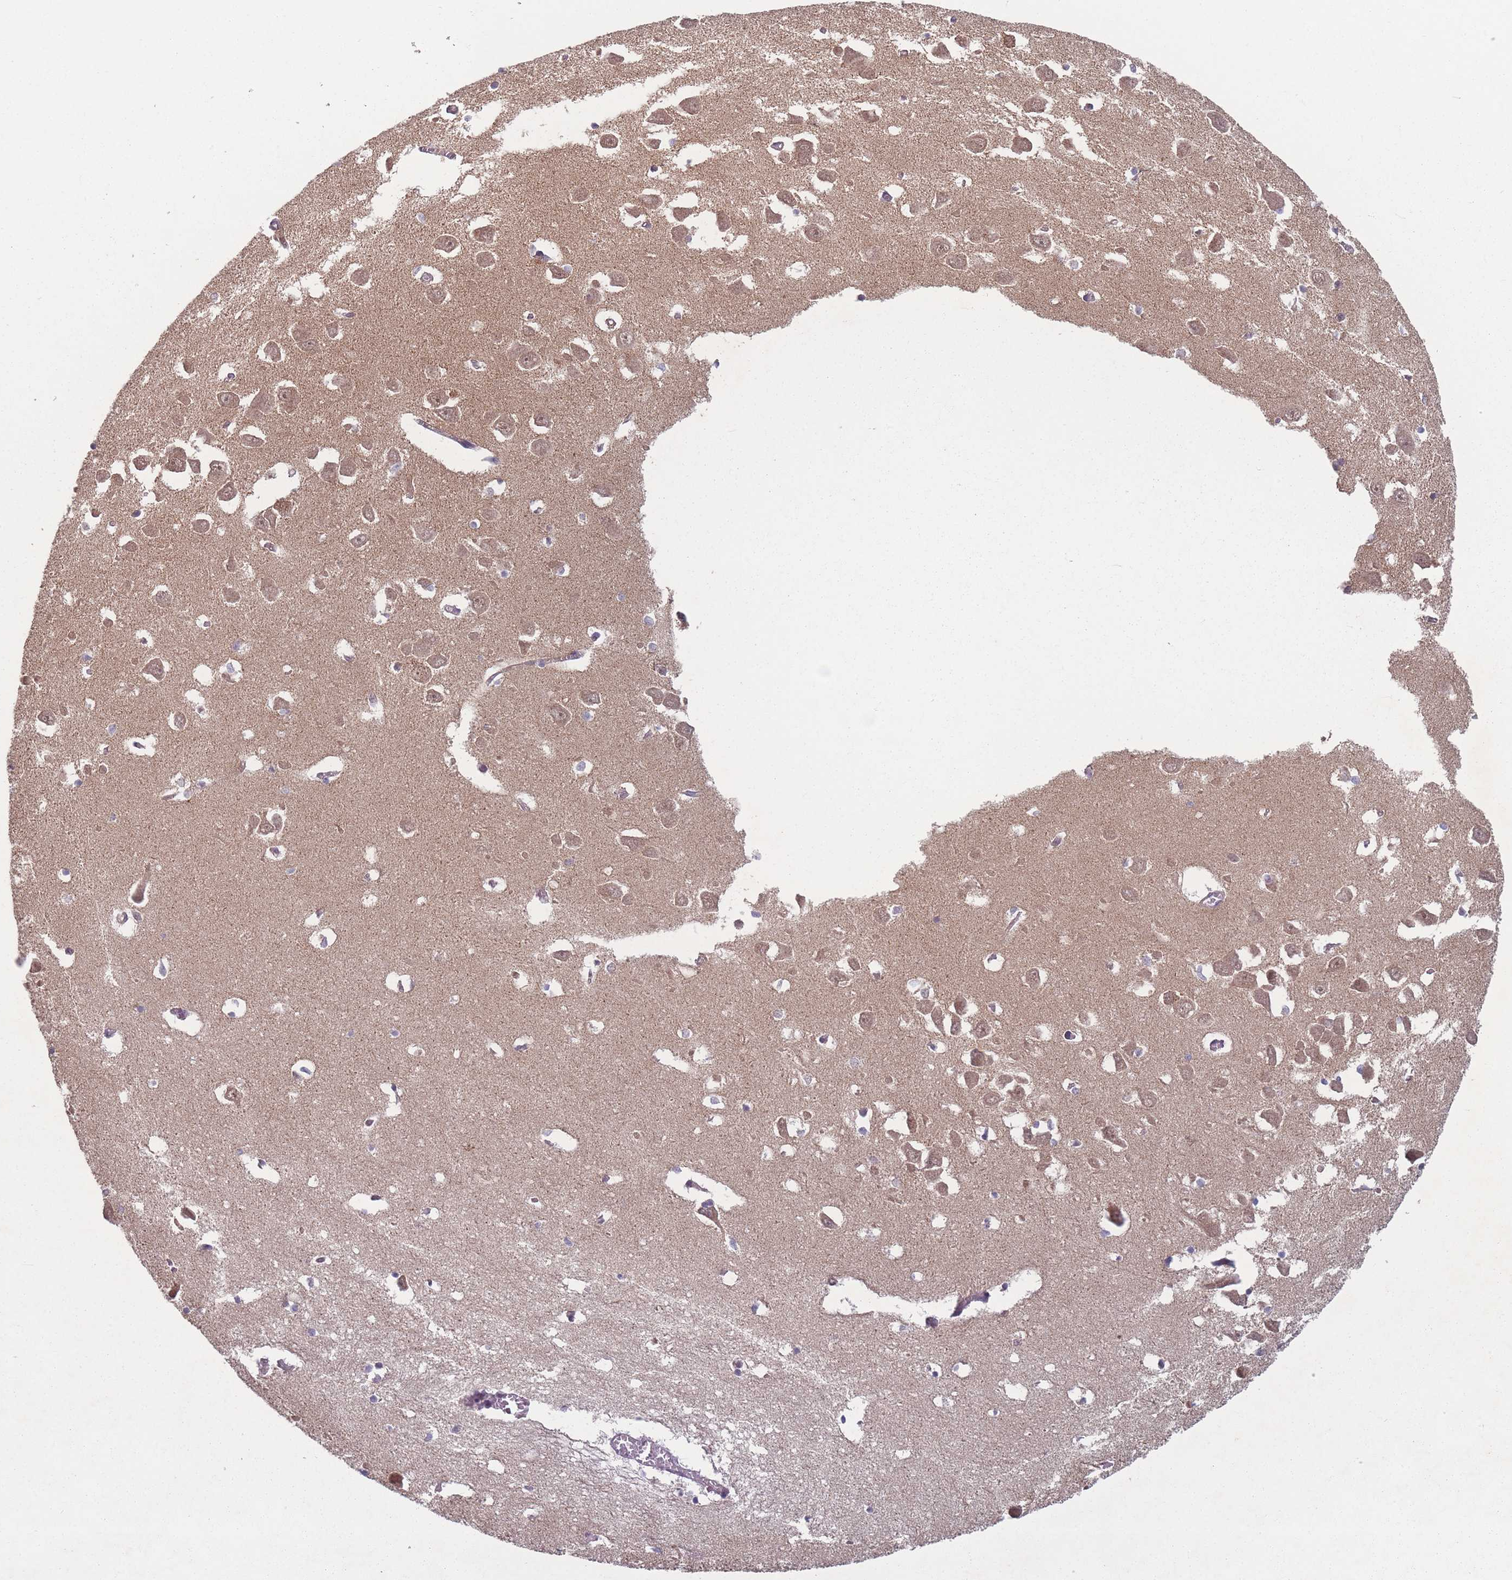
{"staining": {"intensity": "negative", "quantity": "none", "location": "none"}, "tissue": "hippocampus", "cell_type": "Glial cells", "image_type": "normal", "snomed": [{"axis": "morphology", "description": "Normal tissue, NOS"}, {"axis": "topography", "description": "Hippocampus"}], "caption": "The photomicrograph demonstrates no significant positivity in glial cells of hippocampus.", "gene": "OR10Q1", "patient": {"sex": "male", "age": 70}}